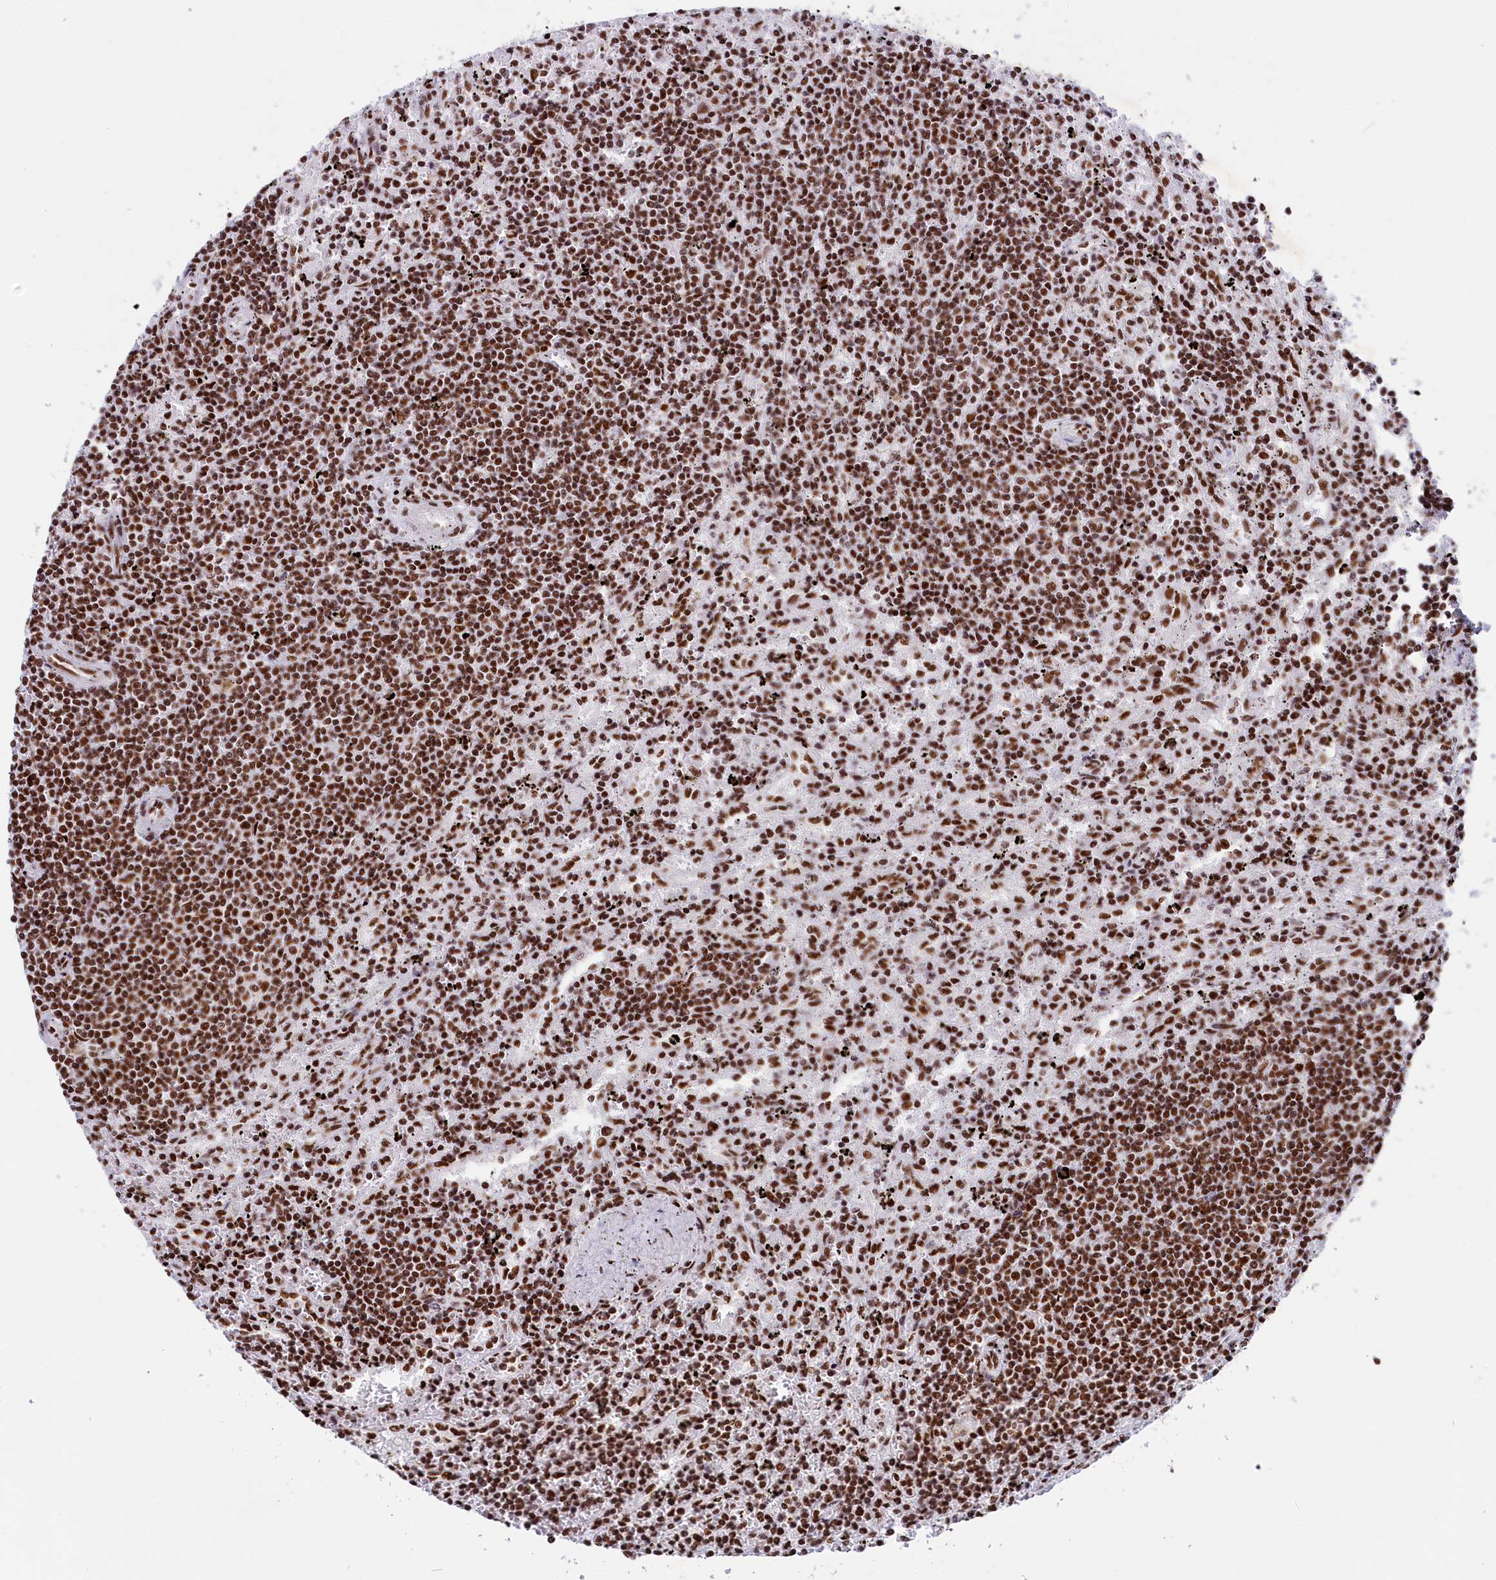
{"staining": {"intensity": "strong", "quantity": ">75%", "location": "nuclear"}, "tissue": "lymphoma", "cell_type": "Tumor cells", "image_type": "cancer", "snomed": [{"axis": "morphology", "description": "Malignant lymphoma, non-Hodgkin's type, Low grade"}, {"axis": "topography", "description": "Spleen"}], "caption": "Lymphoma stained with immunohistochemistry reveals strong nuclear staining in approximately >75% of tumor cells.", "gene": "SNRNP70", "patient": {"sex": "male", "age": 76}}